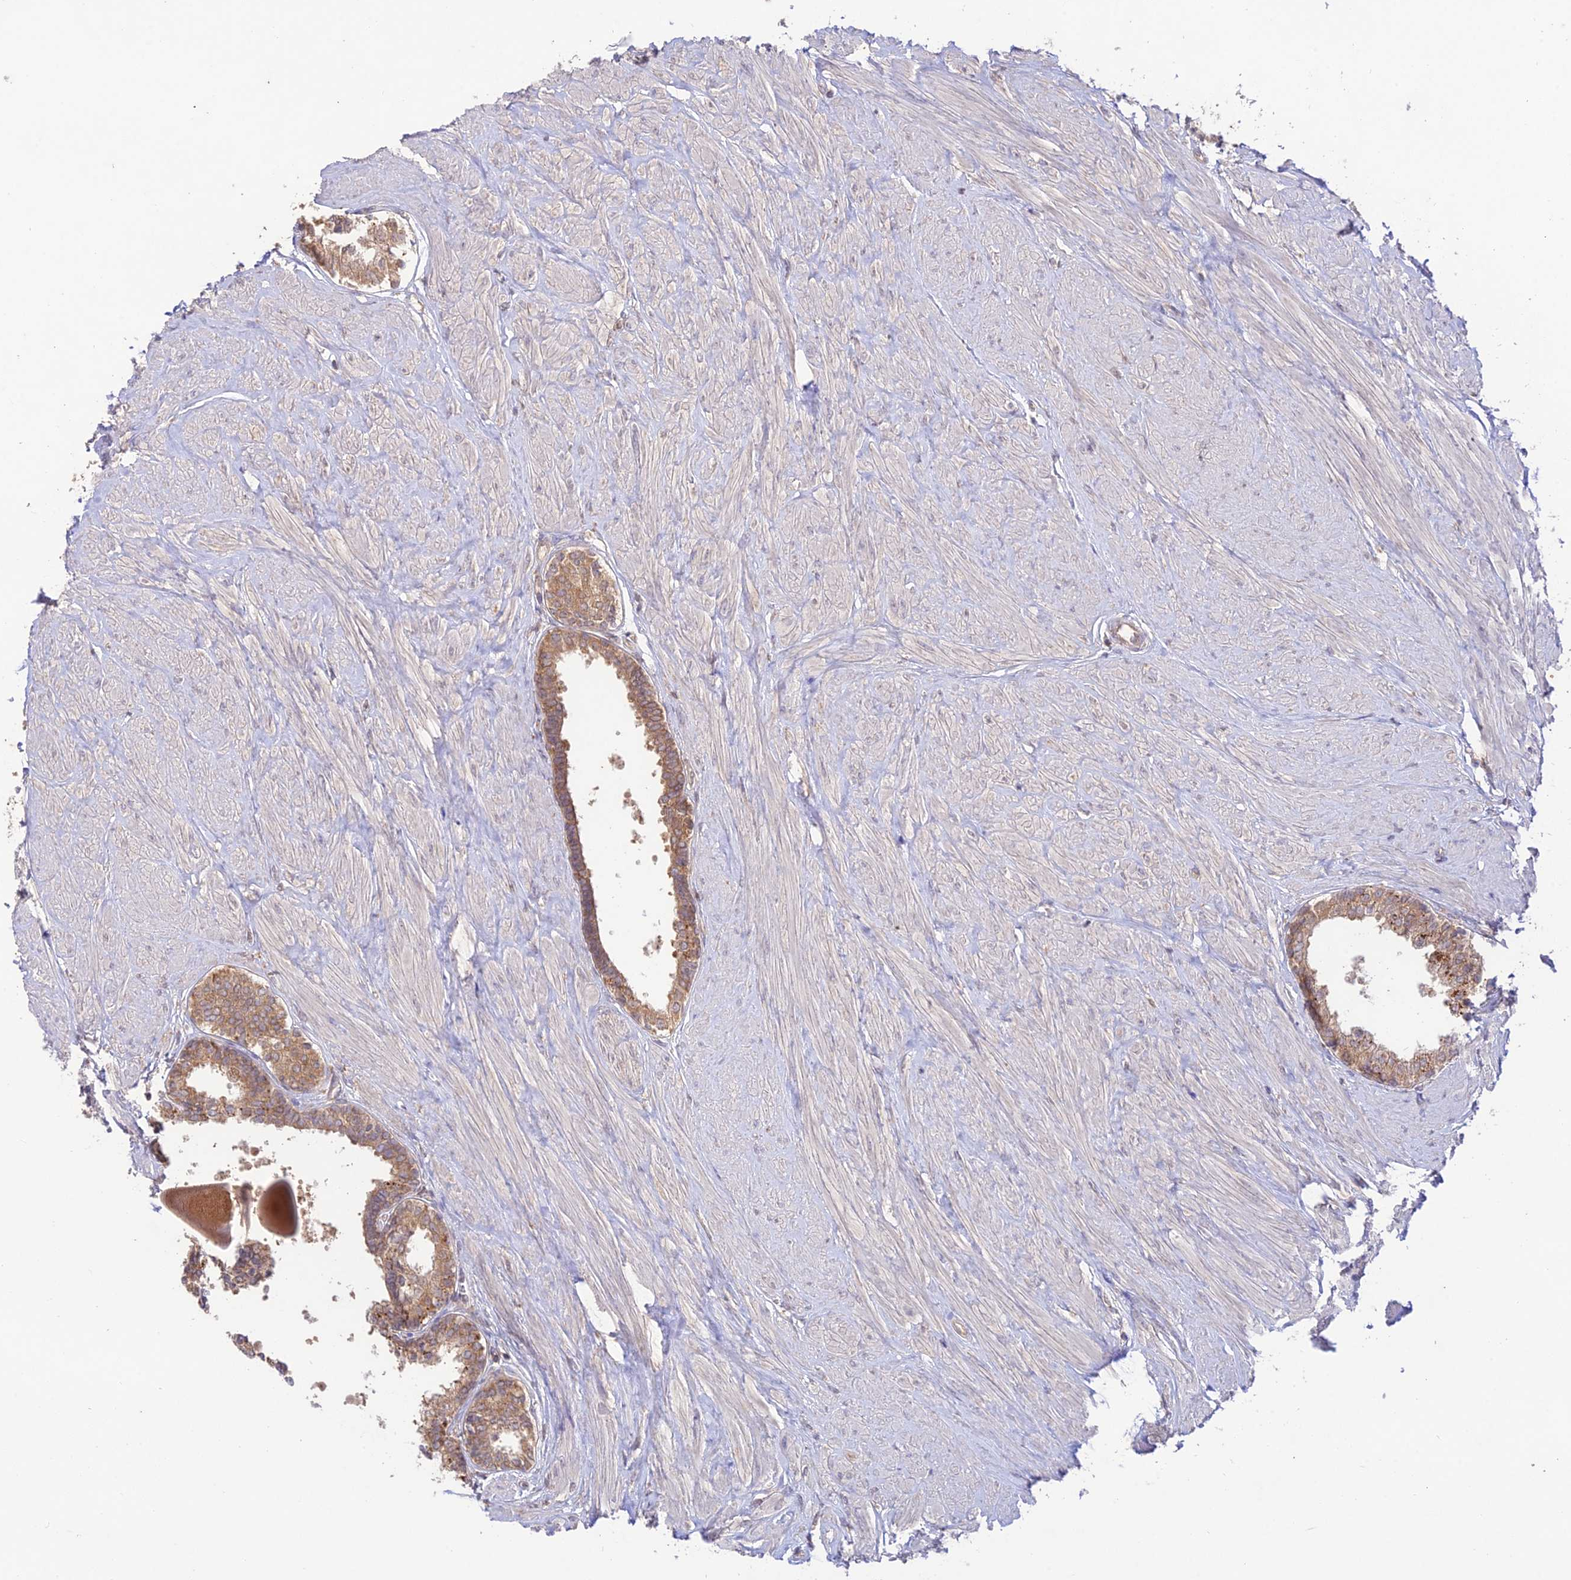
{"staining": {"intensity": "moderate", "quantity": ">75%", "location": "cytoplasmic/membranous"}, "tissue": "prostate", "cell_type": "Glandular cells", "image_type": "normal", "snomed": [{"axis": "morphology", "description": "Normal tissue, NOS"}, {"axis": "topography", "description": "Prostate"}], "caption": "Immunohistochemistry (DAB (3,3'-diaminobenzidine)) staining of benign prostate displays moderate cytoplasmic/membranous protein staining in approximately >75% of glandular cells.", "gene": "TMEM259", "patient": {"sex": "male", "age": 48}}